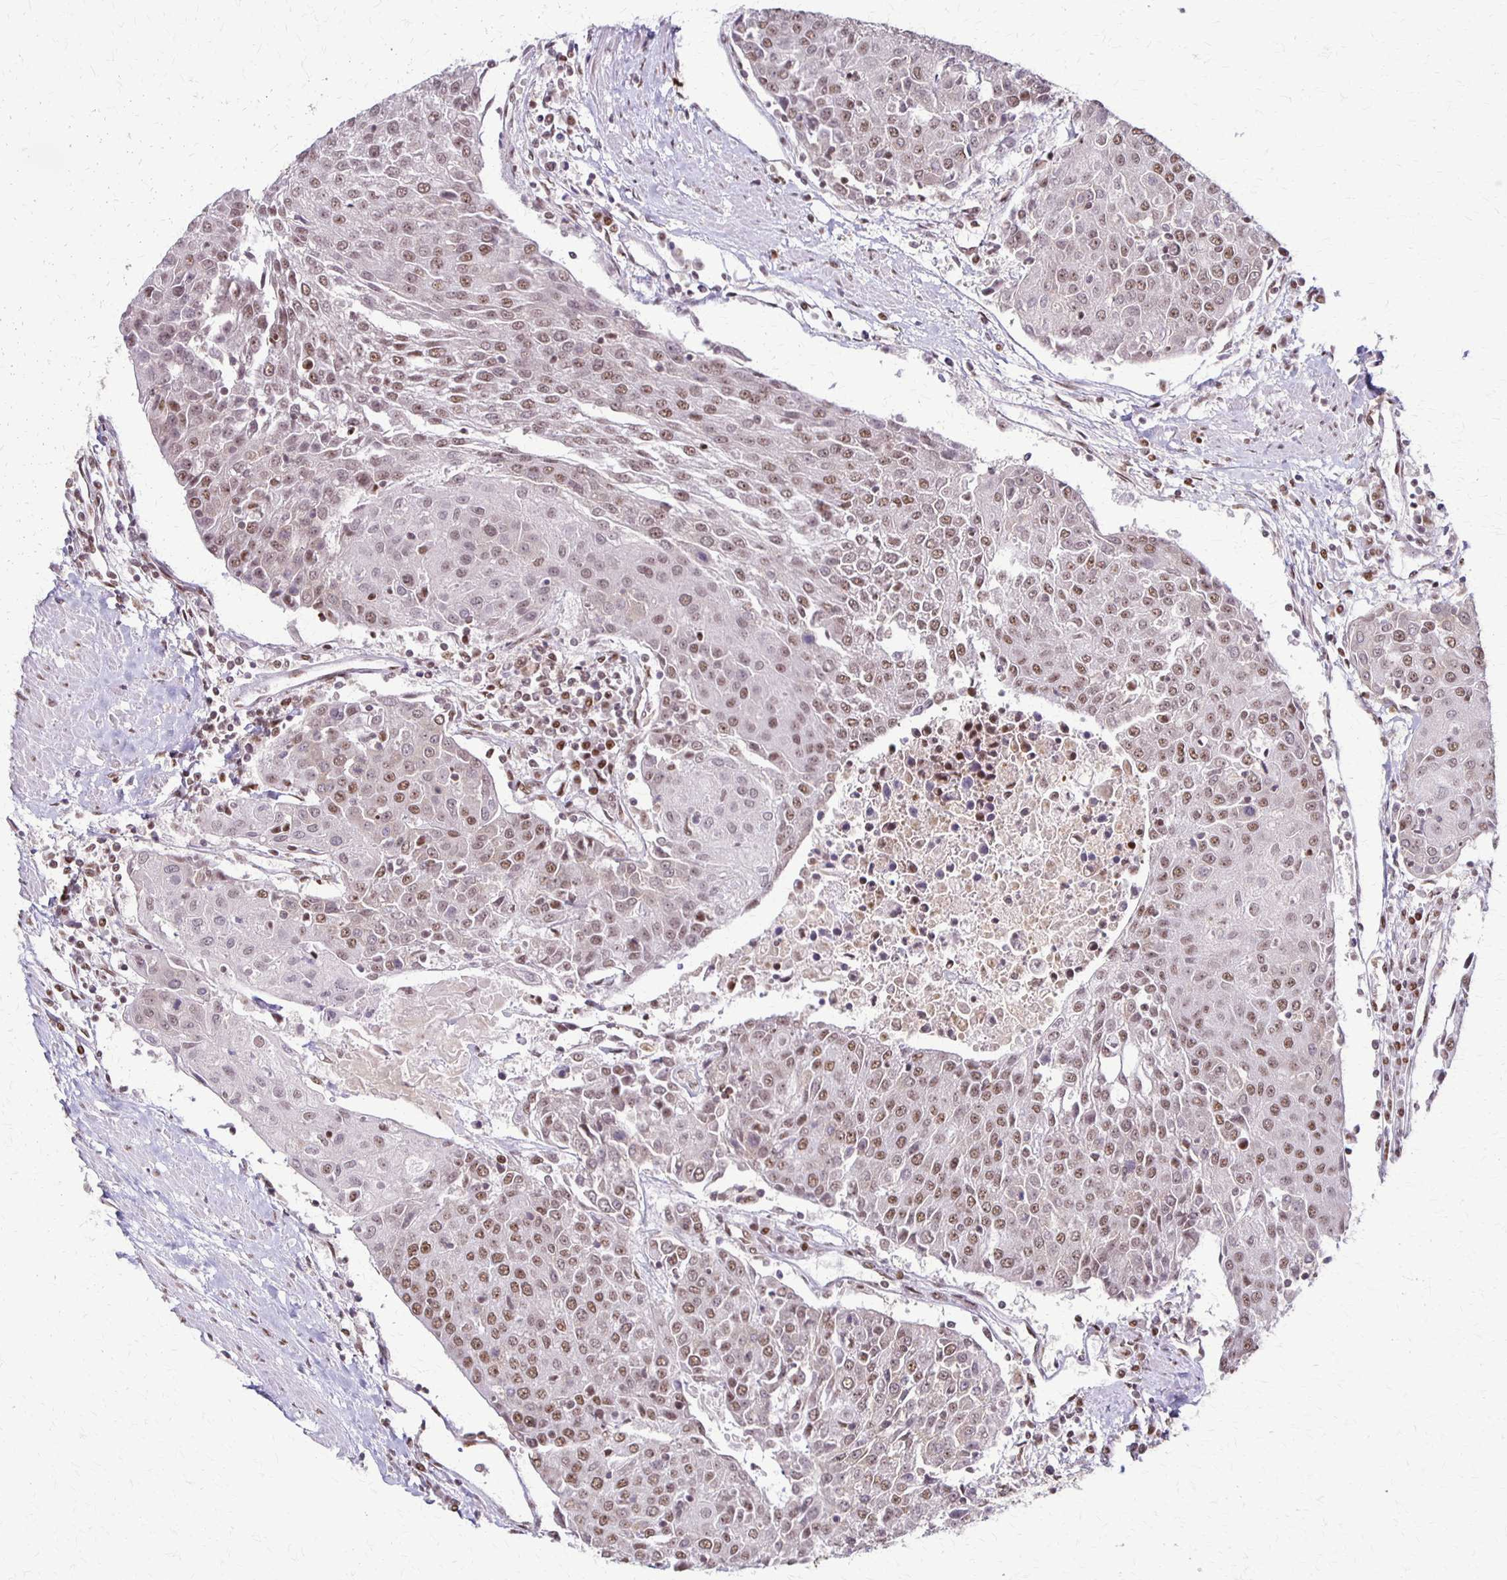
{"staining": {"intensity": "moderate", "quantity": ">75%", "location": "nuclear"}, "tissue": "urothelial cancer", "cell_type": "Tumor cells", "image_type": "cancer", "snomed": [{"axis": "morphology", "description": "Urothelial carcinoma, High grade"}, {"axis": "topography", "description": "Urinary bladder"}], "caption": "DAB (3,3'-diaminobenzidine) immunohistochemical staining of human high-grade urothelial carcinoma reveals moderate nuclear protein expression in approximately >75% of tumor cells.", "gene": "XRCC6", "patient": {"sex": "female", "age": 85}}